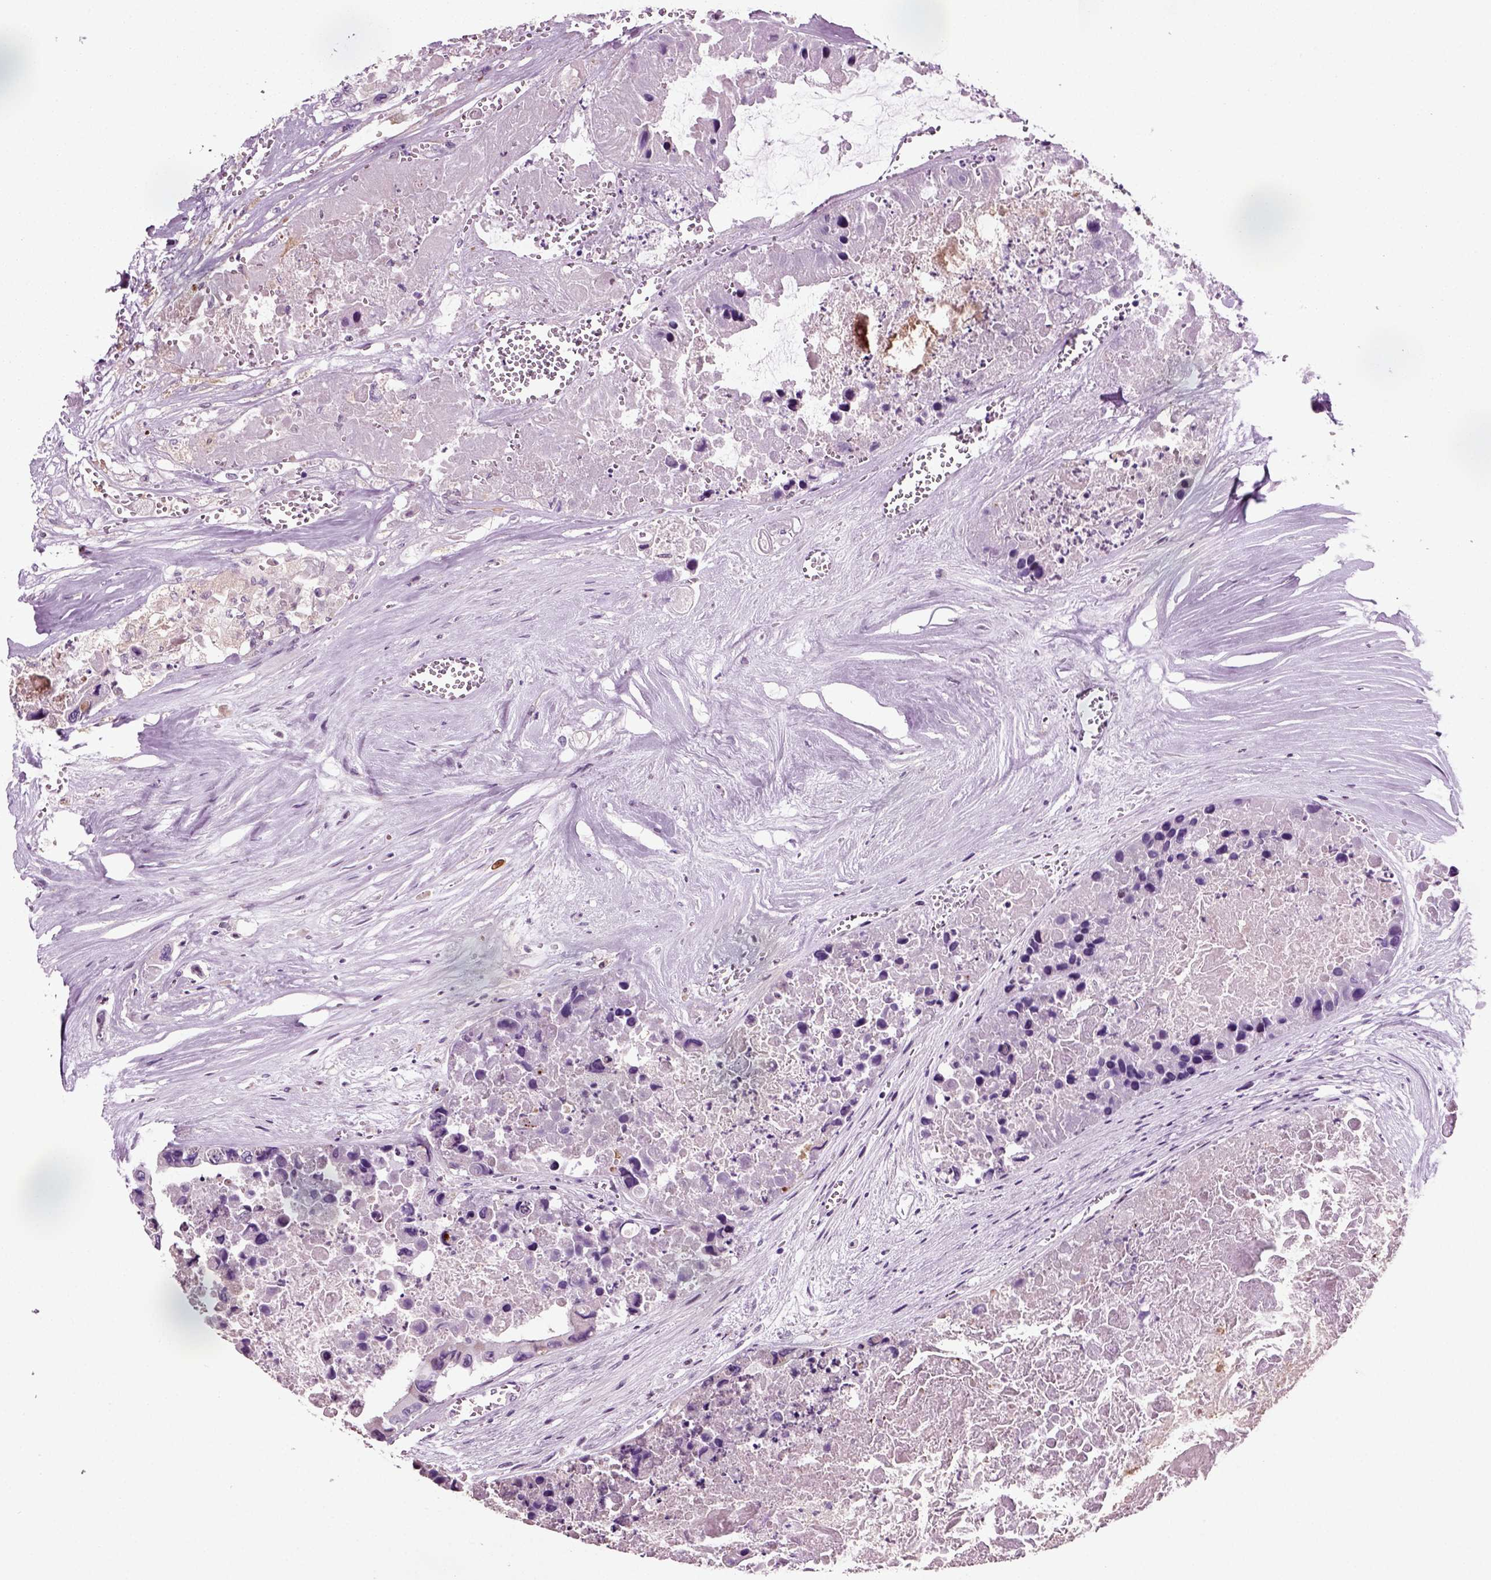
{"staining": {"intensity": "moderate", "quantity": ">75%", "location": "nuclear"}, "tissue": "colorectal cancer", "cell_type": "Tumor cells", "image_type": "cancer", "snomed": [{"axis": "morphology", "description": "Adenocarcinoma, NOS"}, {"axis": "topography", "description": "Colon"}], "caption": "Moderate nuclear staining for a protein is present in approximately >75% of tumor cells of colorectal cancer using immunohistochemistry.", "gene": "ARID3A", "patient": {"sex": "female", "age": 48}}